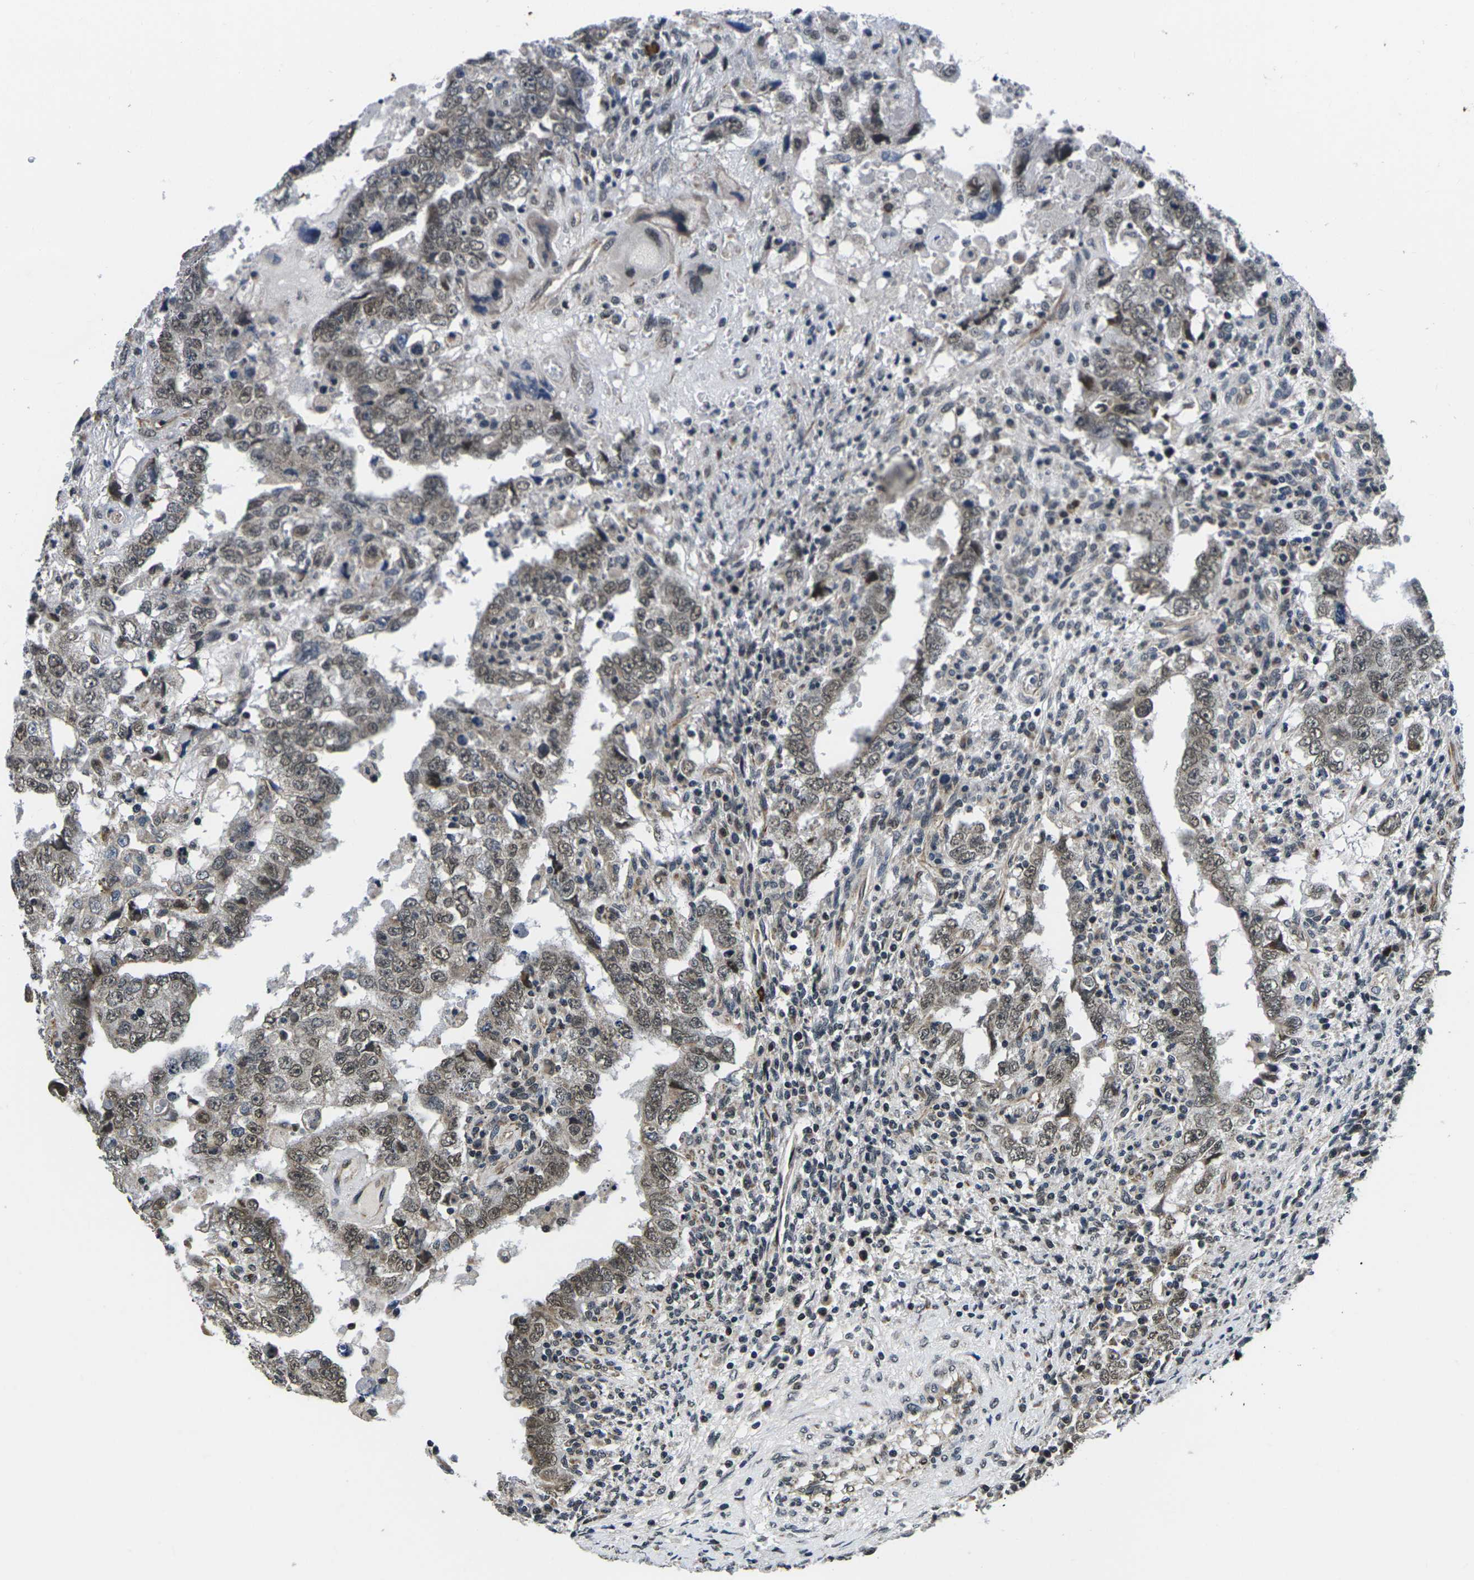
{"staining": {"intensity": "moderate", "quantity": "25%-75%", "location": "cytoplasmic/membranous,nuclear"}, "tissue": "testis cancer", "cell_type": "Tumor cells", "image_type": "cancer", "snomed": [{"axis": "morphology", "description": "Carcinoma, Embryonal, NOS"}, {"axis": "topography", "description": "Testis"}], "caption": "Approximately 25%-75% of tumor cells in testis embryonal carcinoma show moderate cytoplasmic/membranous and nuclear protein staining as visualized by brown immunohistochemical staining.", "gene": "CCNE1", "patient": {"sex": "male", "age": 26}}